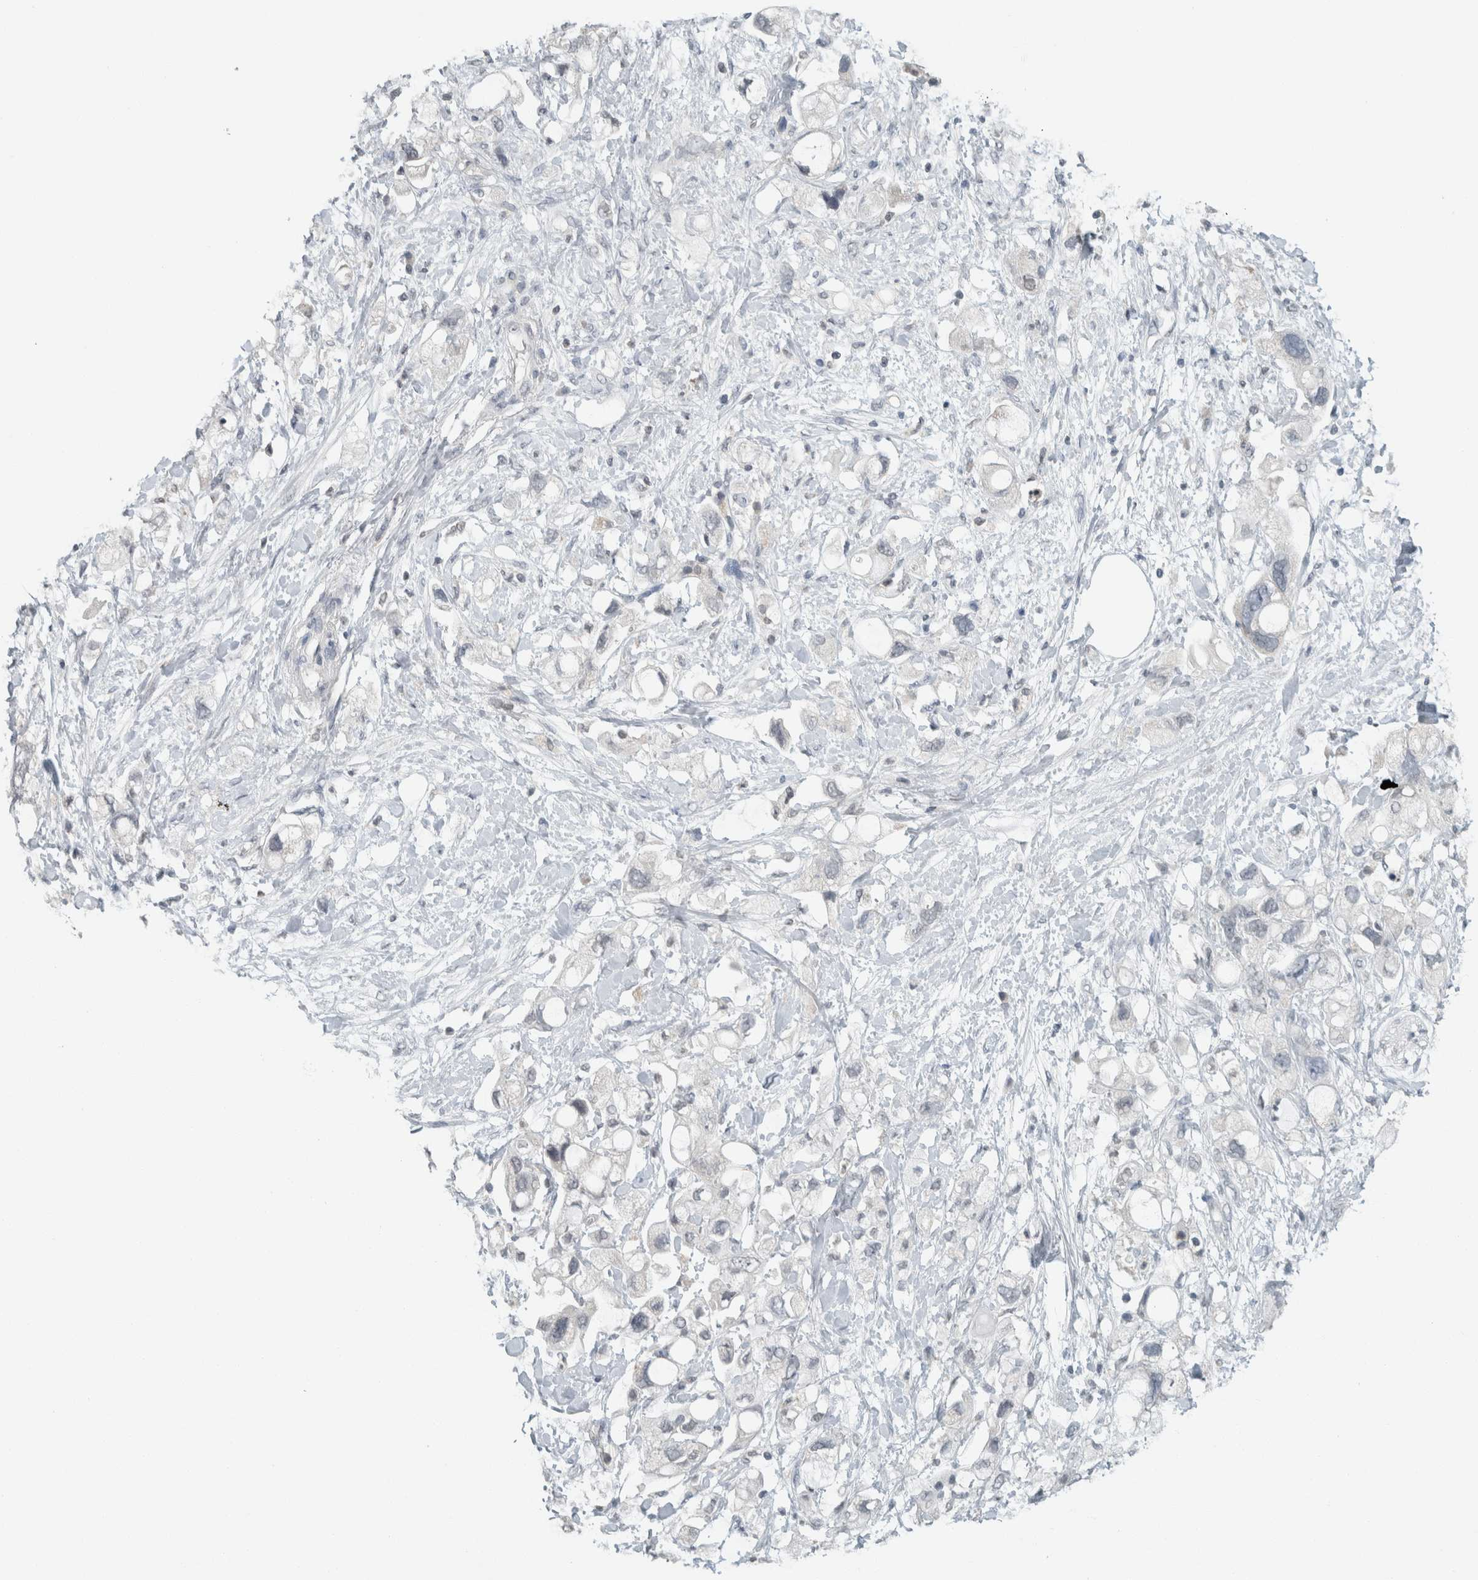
{"staining": {"intensity": "negative", "quantity": "none", "location": "none"}, "tissue": "pancreatic cancer", "cell_type": "Tumor cells", "image_type": "cancer", "snomed": [{"axis": "morphology", "description": "Adenocarcinoma, NOS"}, {"axis": "topography", "description": "Pancreas"}], "caption": "DAB (3,3'-diaminobenzidine) immunohistochemical staining of human pancreatic adenocarcinoma demonstrates no significant staining in tumor cells.", "gene": "TRIT1", "patient": {"sex": "female", "age": 56}}